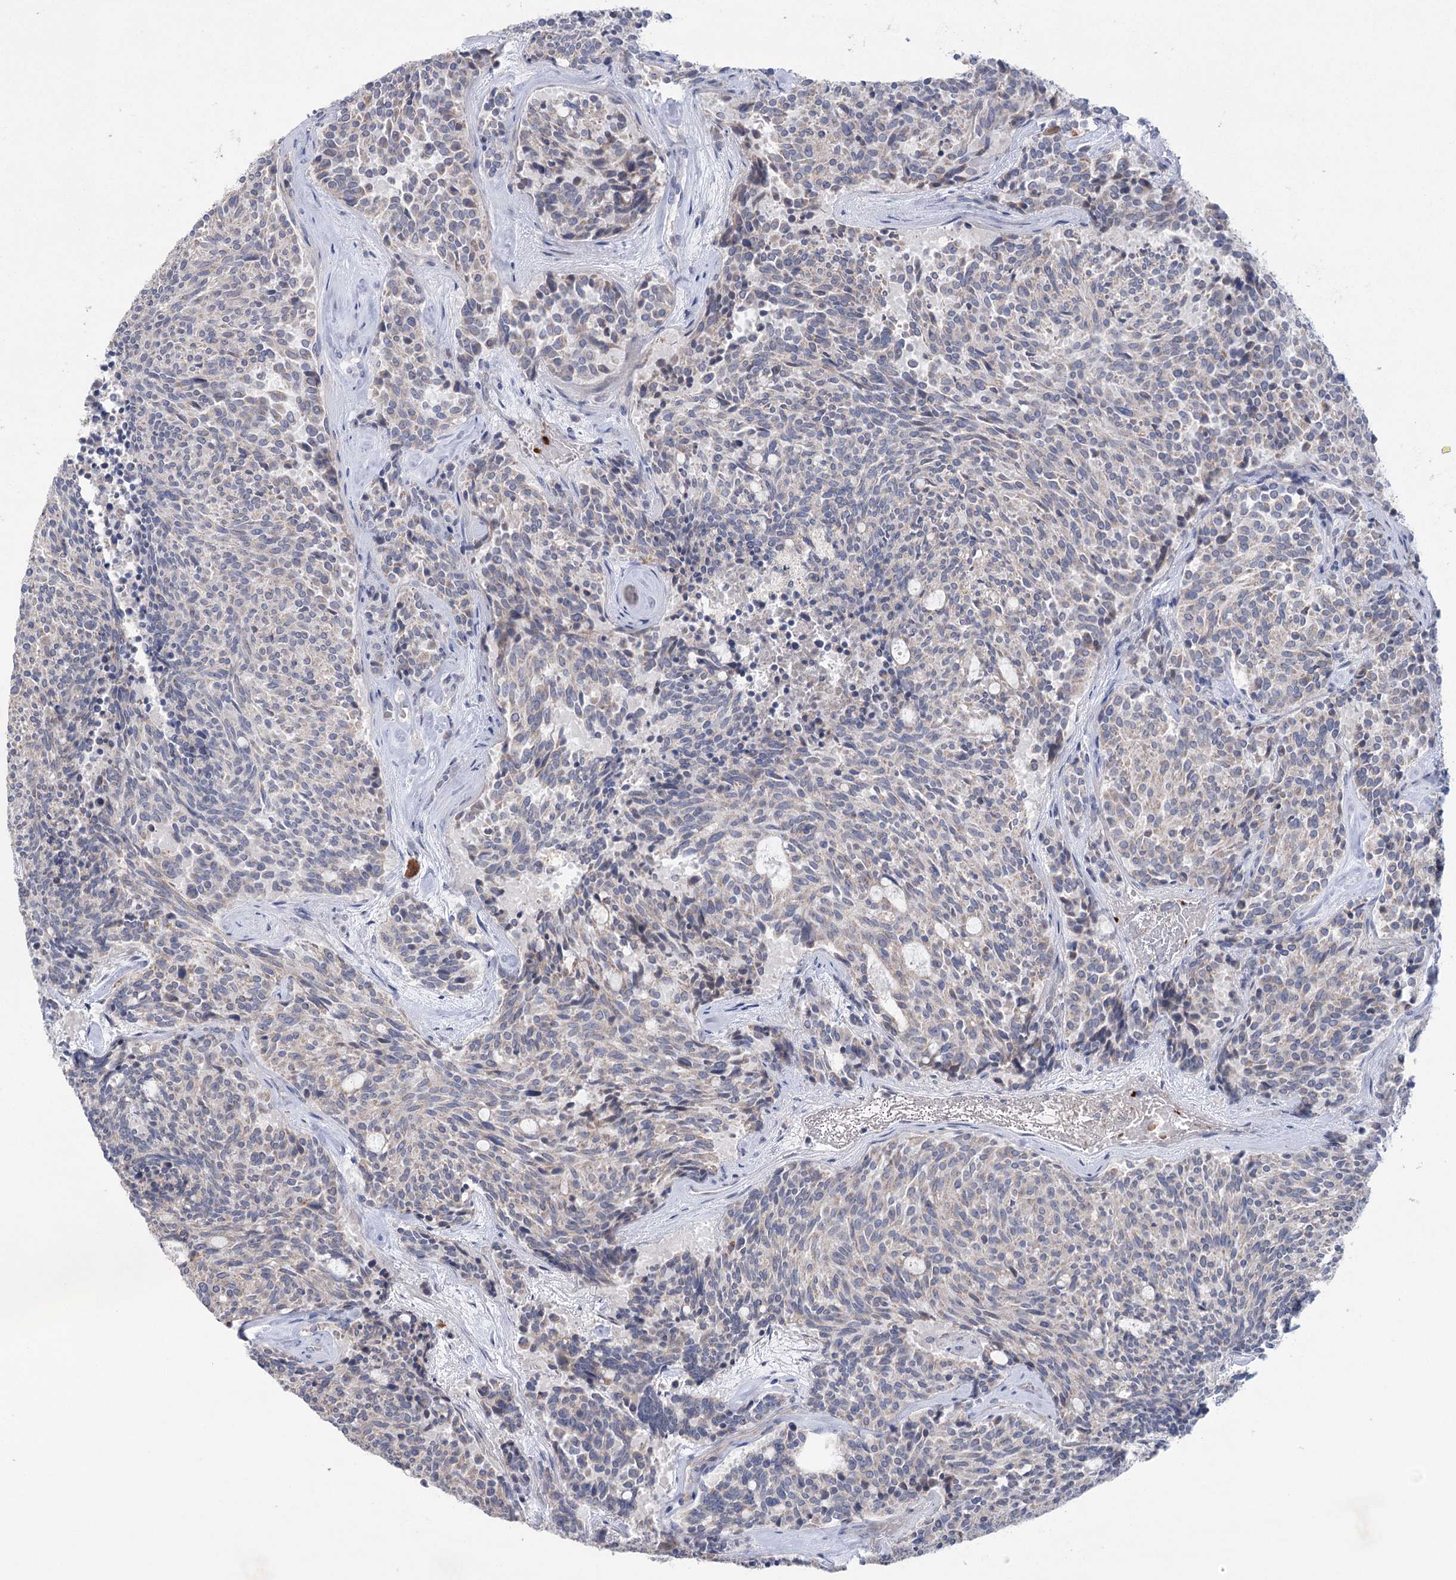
{"staining": {"intensity": "negative", "quantity": "none", "location": "none"}, "tissue": "carcinoid", "cell_type": "Tumor cells", "image_type": "cancer", "snomed": [{"axis": "morphology", "description": "Carcinoid, malignant, NOS"}, {"axis": "topography", "description": "Pancreas"}], "caption": "Tumor cells are negative for brown protein staining in carcinoid (malignant).", "gene": "MTCH2", "patient": {"sex": "female", "age": 54}}